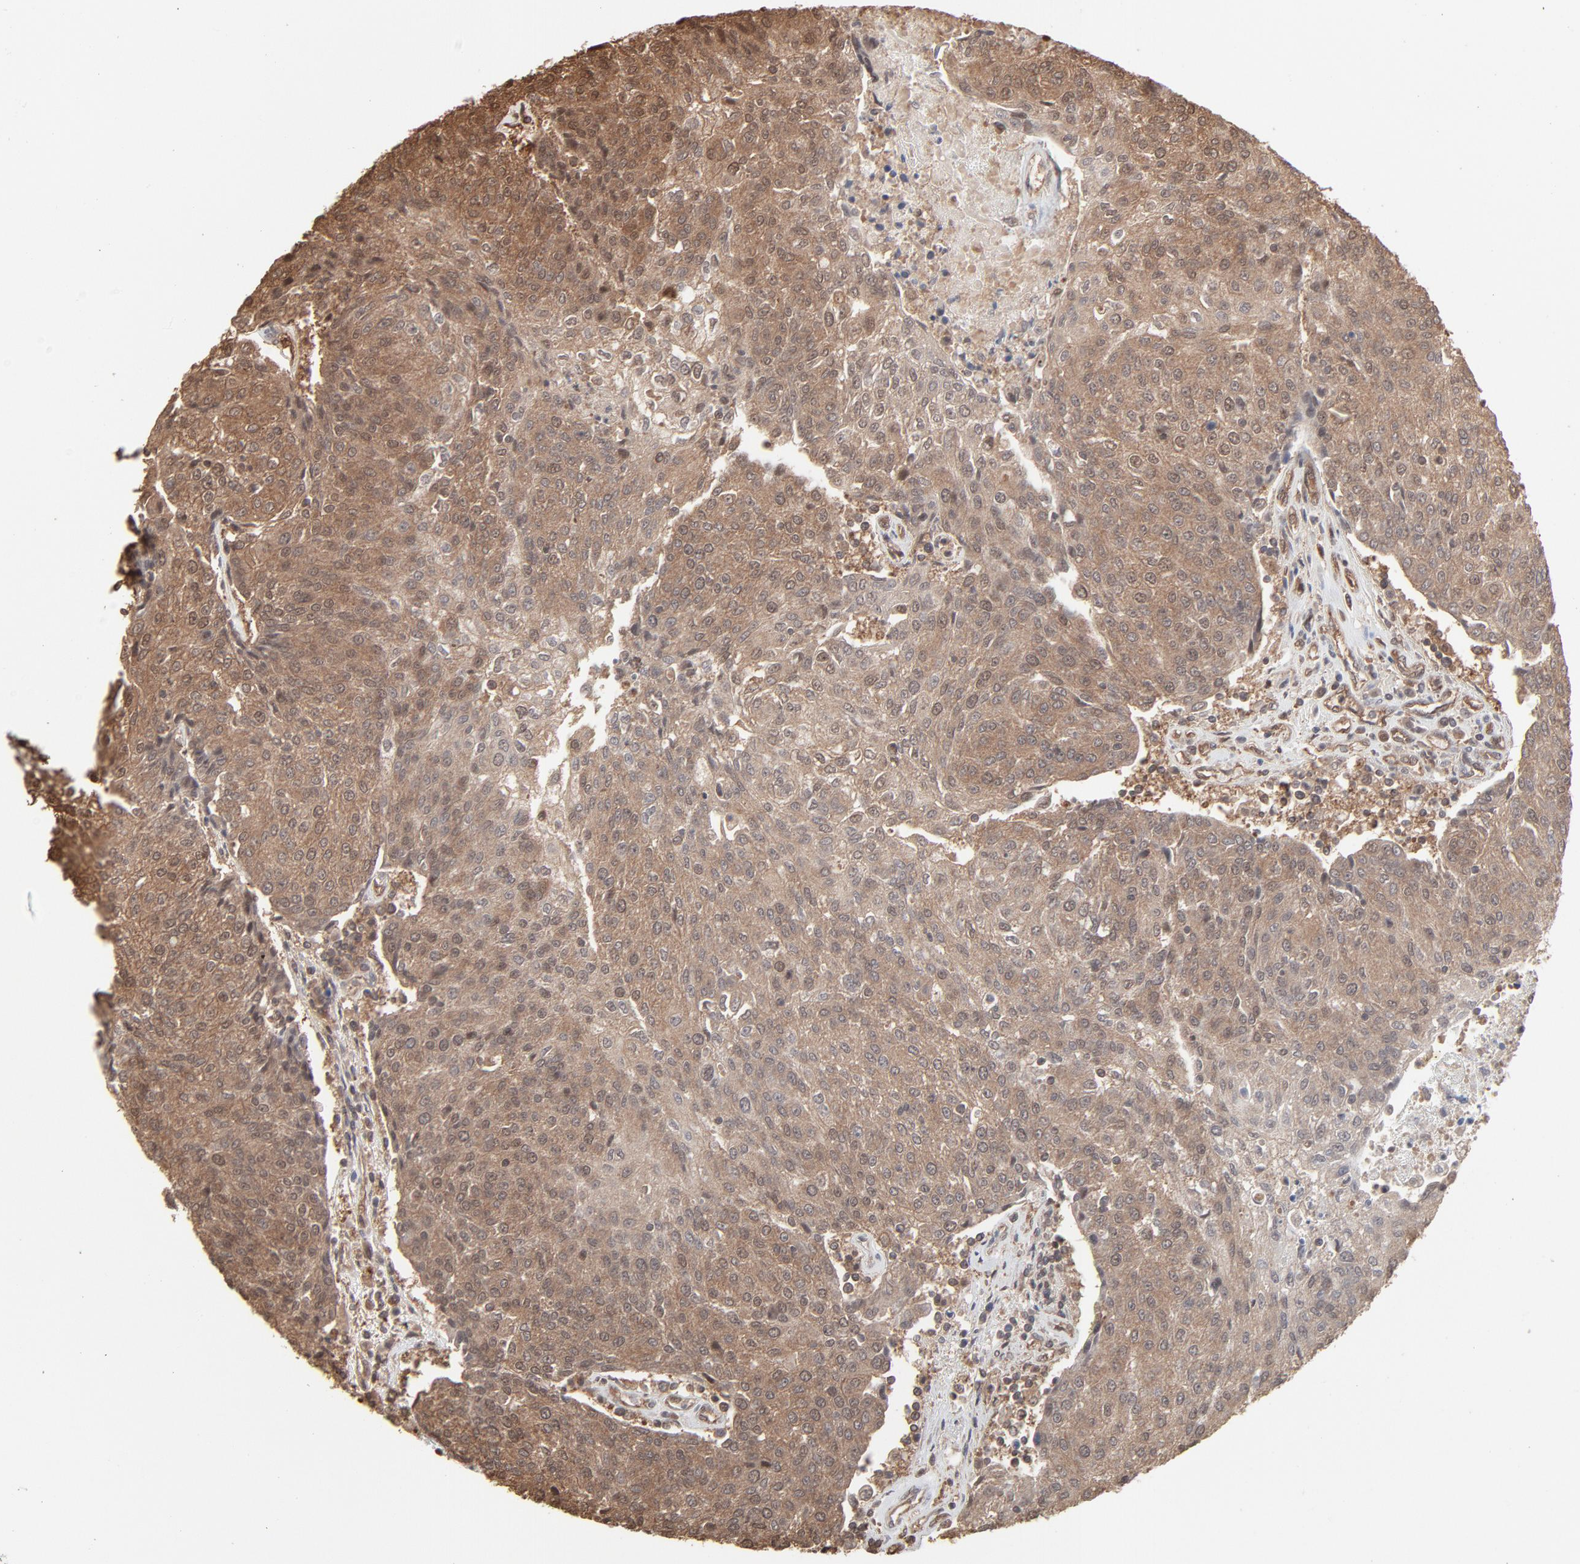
{"staining": {"intensity": "moderate", "quantity": ">75%", "location": "cytoplasmic/membranous"}, "tissue": "urothelial cancer", "cell_type": "Tumor cells", "image_type": "cancer", "snomed": [{"axis": "morphology", "description": "Urothelial carcinoma, High grade"}, {"axis": "topography", "description": "Urinary bladder"}], "caption": "Protein expression analysis of high-grade urothelial carcinoma reveals moderate cytoplasmic/membranous staining in approximately >75% of tumor cells.", "gene": "PPP2CA", "patient": {"sex": "female", "age": 85}}